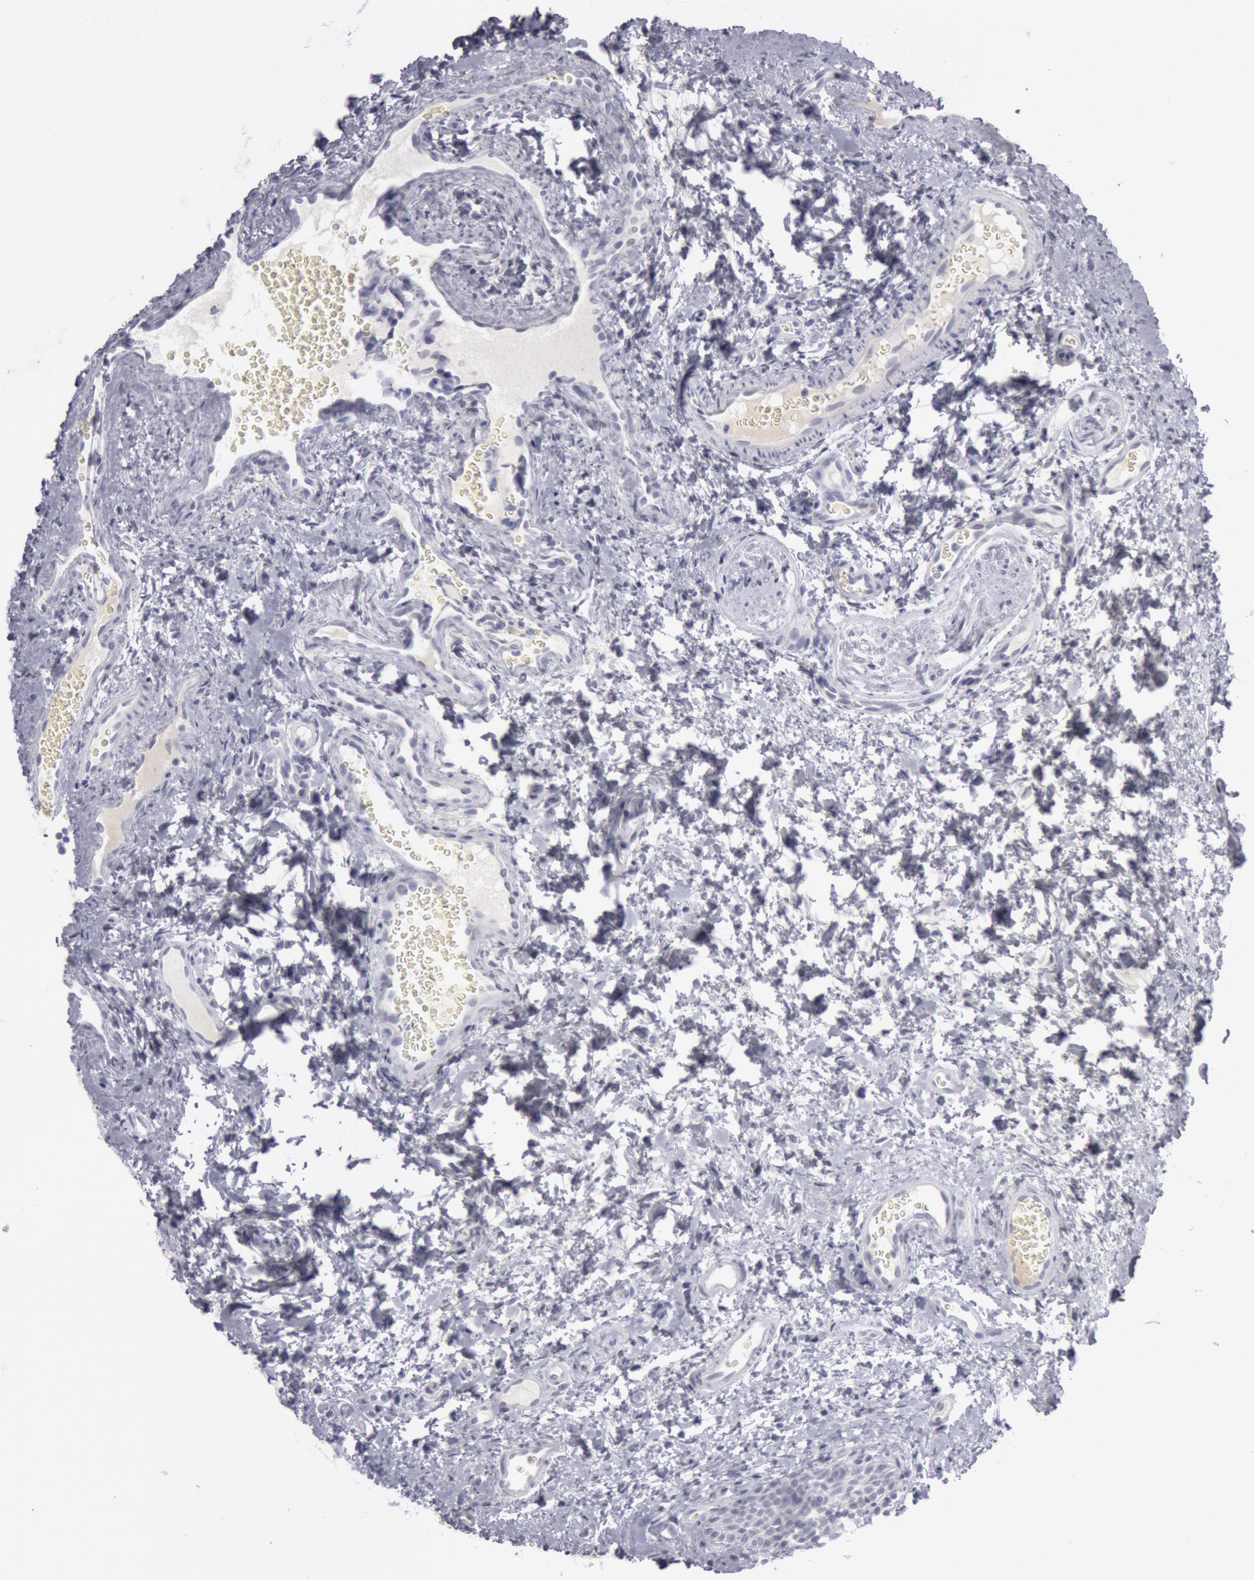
{"staining": {"intensity": "moderate", "quantity": "<25%", "location": "cytoplasmic/membranous"}, "tissue": "oral mucosa", "cell_type": "Squamous epithelial cells", "image_type": "normal", "snomed": [{"axis": "morphology", "description": "Normal tissue, NOS"}, {"axis": "topography", "description": "Oral tissue"}], "caption": "Immunohistochemical staining of normal oral mucosa exhibits moderate cytoplasmic/membranous protein positivity in approximately <25% of squamous epithelial cells.", "gene": "KRT16", "patient": {"sex": "male", "age": 20}}